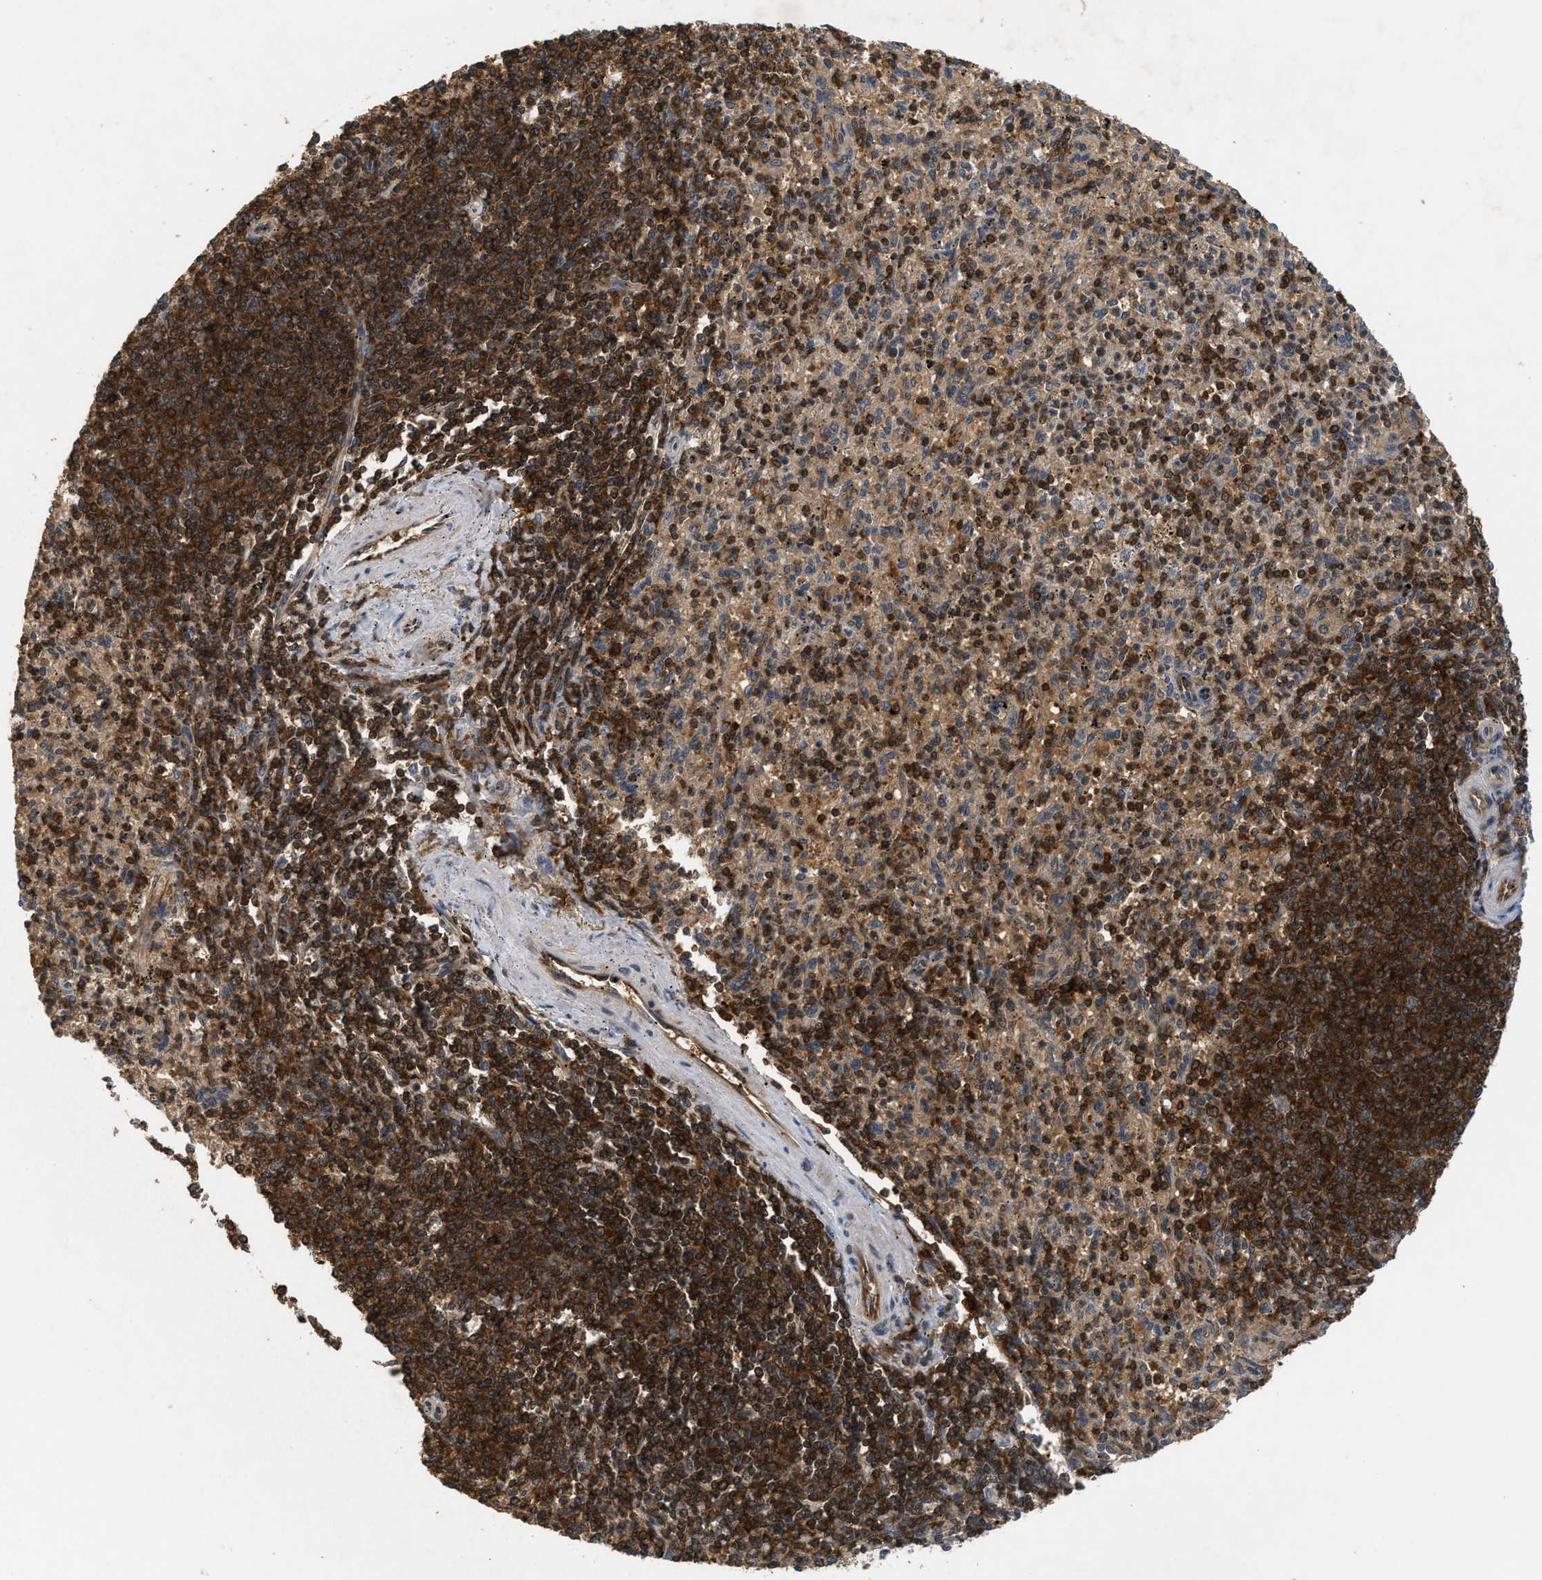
{"staining": {"intensity": "moderate", "quantity": ">75%", "location": "cytoplasmic/membranous"}, "tissue": "spleen", "cell_type": "Cells in red pulp", "image_type": "normal", "snomed": [{"axis": "morphology", "description": "Normal tissue, NOS"}, {"axis": "topography", "description": "Spleen"}], "caption": "A histopathology image of spleen stained for a protein displays moderate cytoplasmic/membranous brown staining in cells in red pulp.", "gene": "OXSR1", "patient": {"sex": "male", "age": 72}}